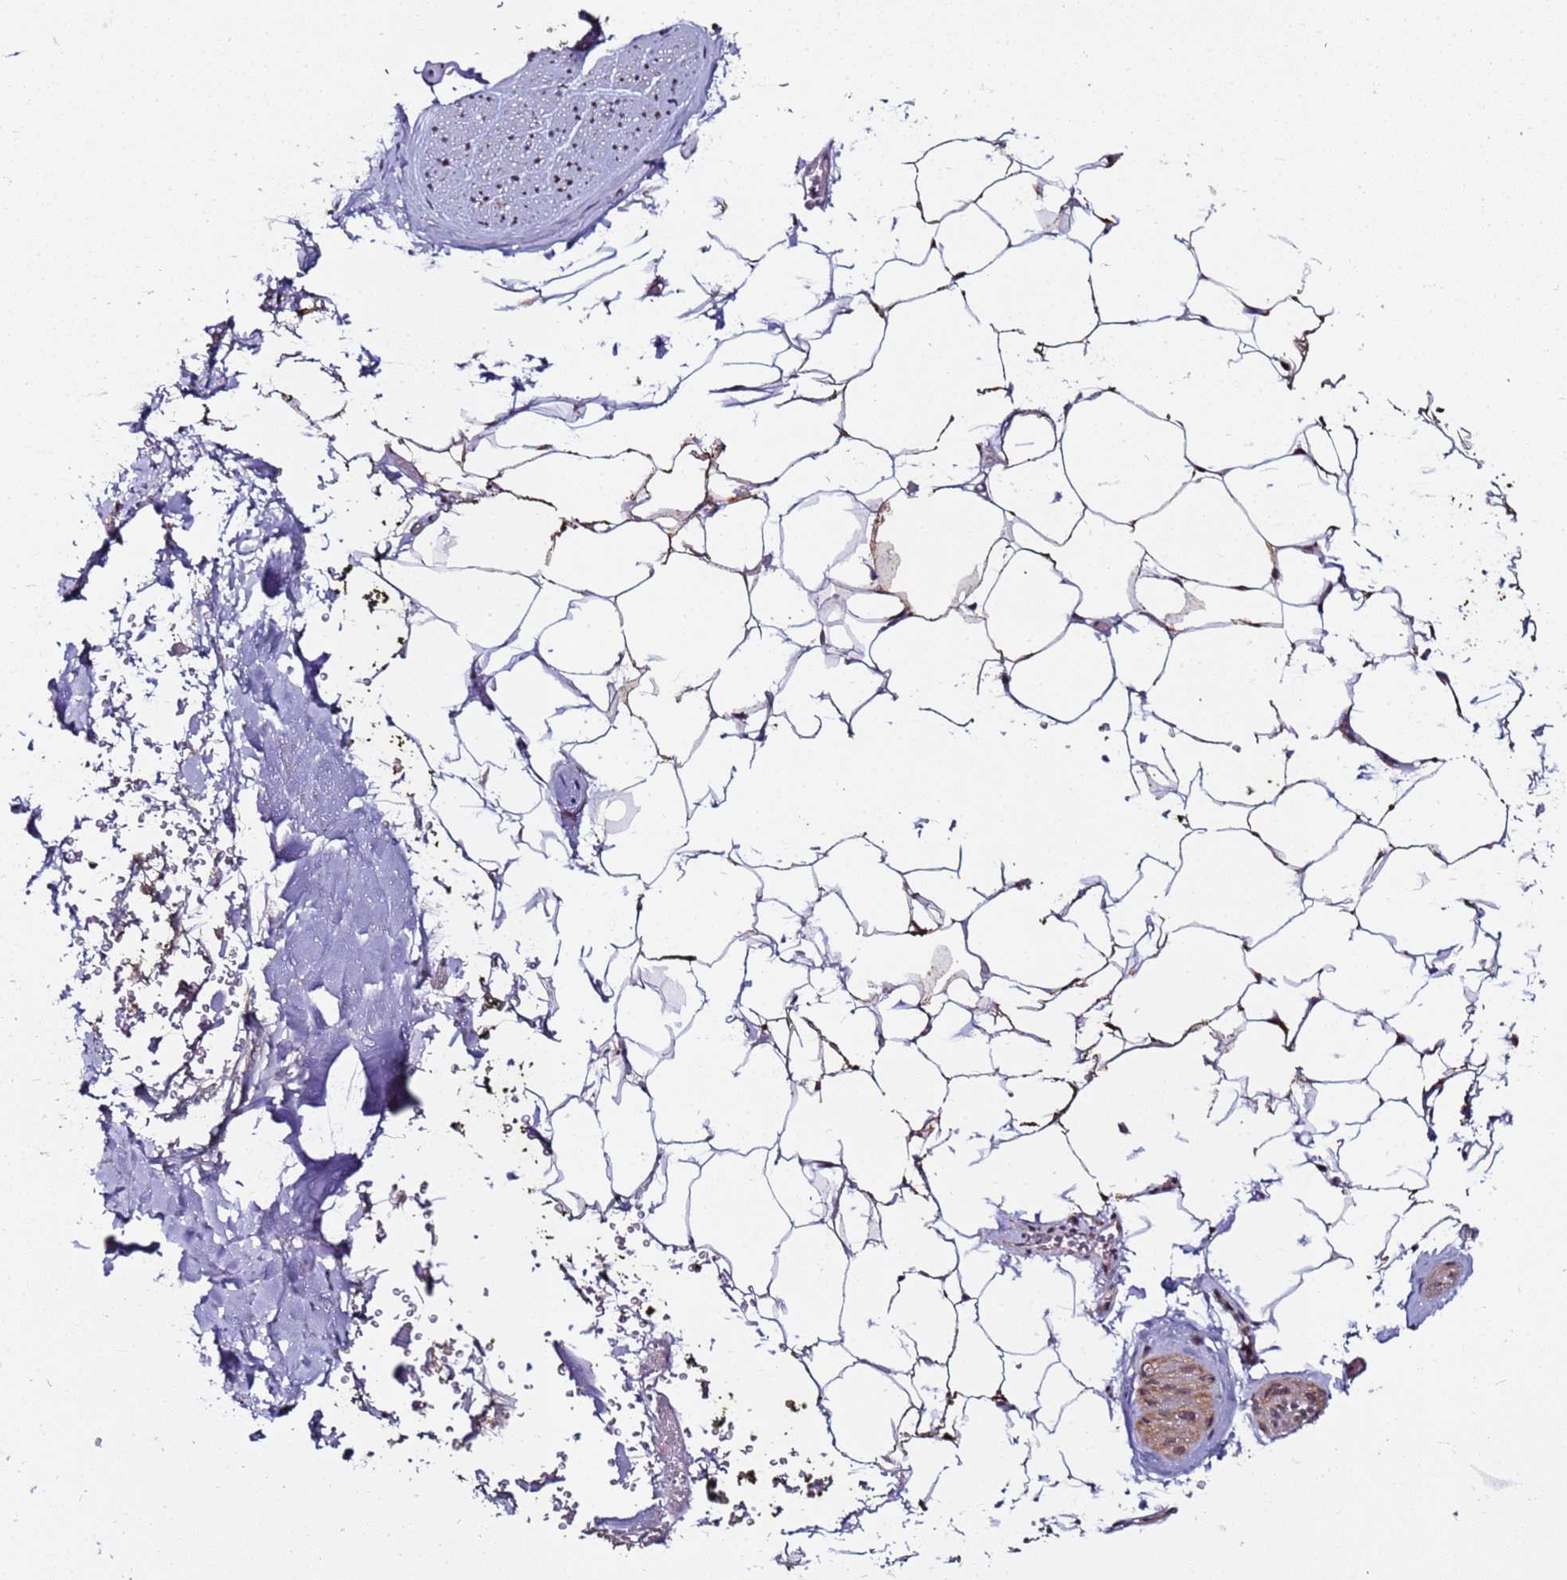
{"staining": {"intensity": "weak", "quantity": ">75%", "location": "cytoplasmic/membranous"}, "tissue": "adipose tissue", "cell_type": "Adipocytes", "image_type": "normal", "snomed": [{"axis": "morphology", "description": "Normal tissue, NOS"}, {"axis": "morphology", "description": "Adenocarcinoma, Low grade"}, {"axis": "topography", "description": "Prostate"}, {"axis": "topography", "description": "Peripheral nerve tissue"}], "caption": "Adipose tissue stained with a brown dye displays weak cytoplasmic/membranous positive expression in about >75% of adipocytes.", "gene": "PPM1H", "patient": {"sex": "male", "age": 63}}